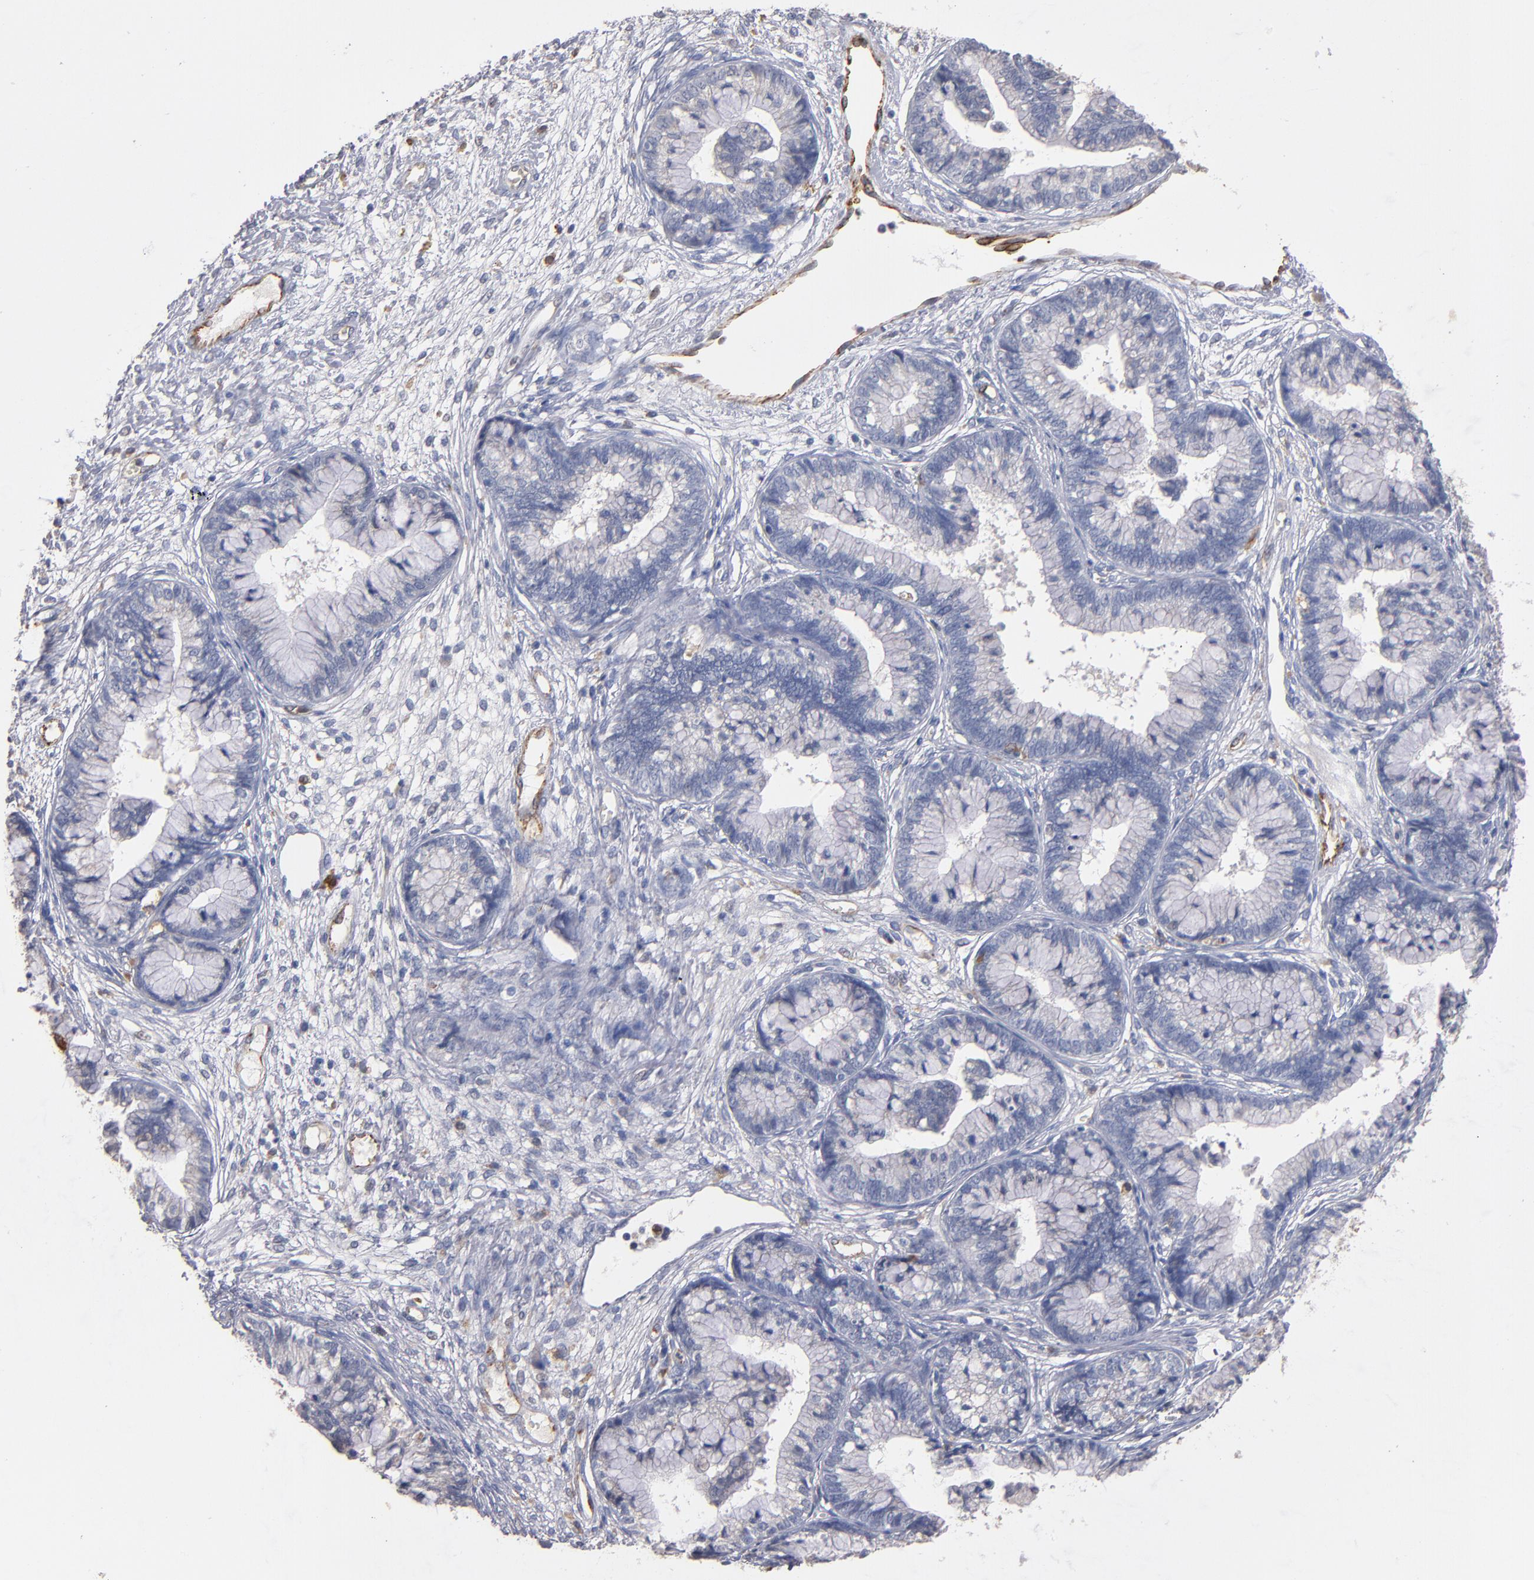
{"staining": {"intensity": "negative", "quantity": "none", "location": "none"}, "tissue": "cervical cancer", "cell_type": "Tumor cells", "image_type": "cancer", "snomed": [{"axis": "morphology", "description": "Adenocarcinoma, NOS"}, {"axis": "topography", "description": "Cervix"}], "caption": "The IHC photomicrograph has no significant positivity in tumor cells of adenocarcinoma (cervical) tissue. (DAB immunohistochemistry (IHC) with hematoxylin counter stain).", "gene": "SELP", "patient": {"sex": "female", "age": 44}}